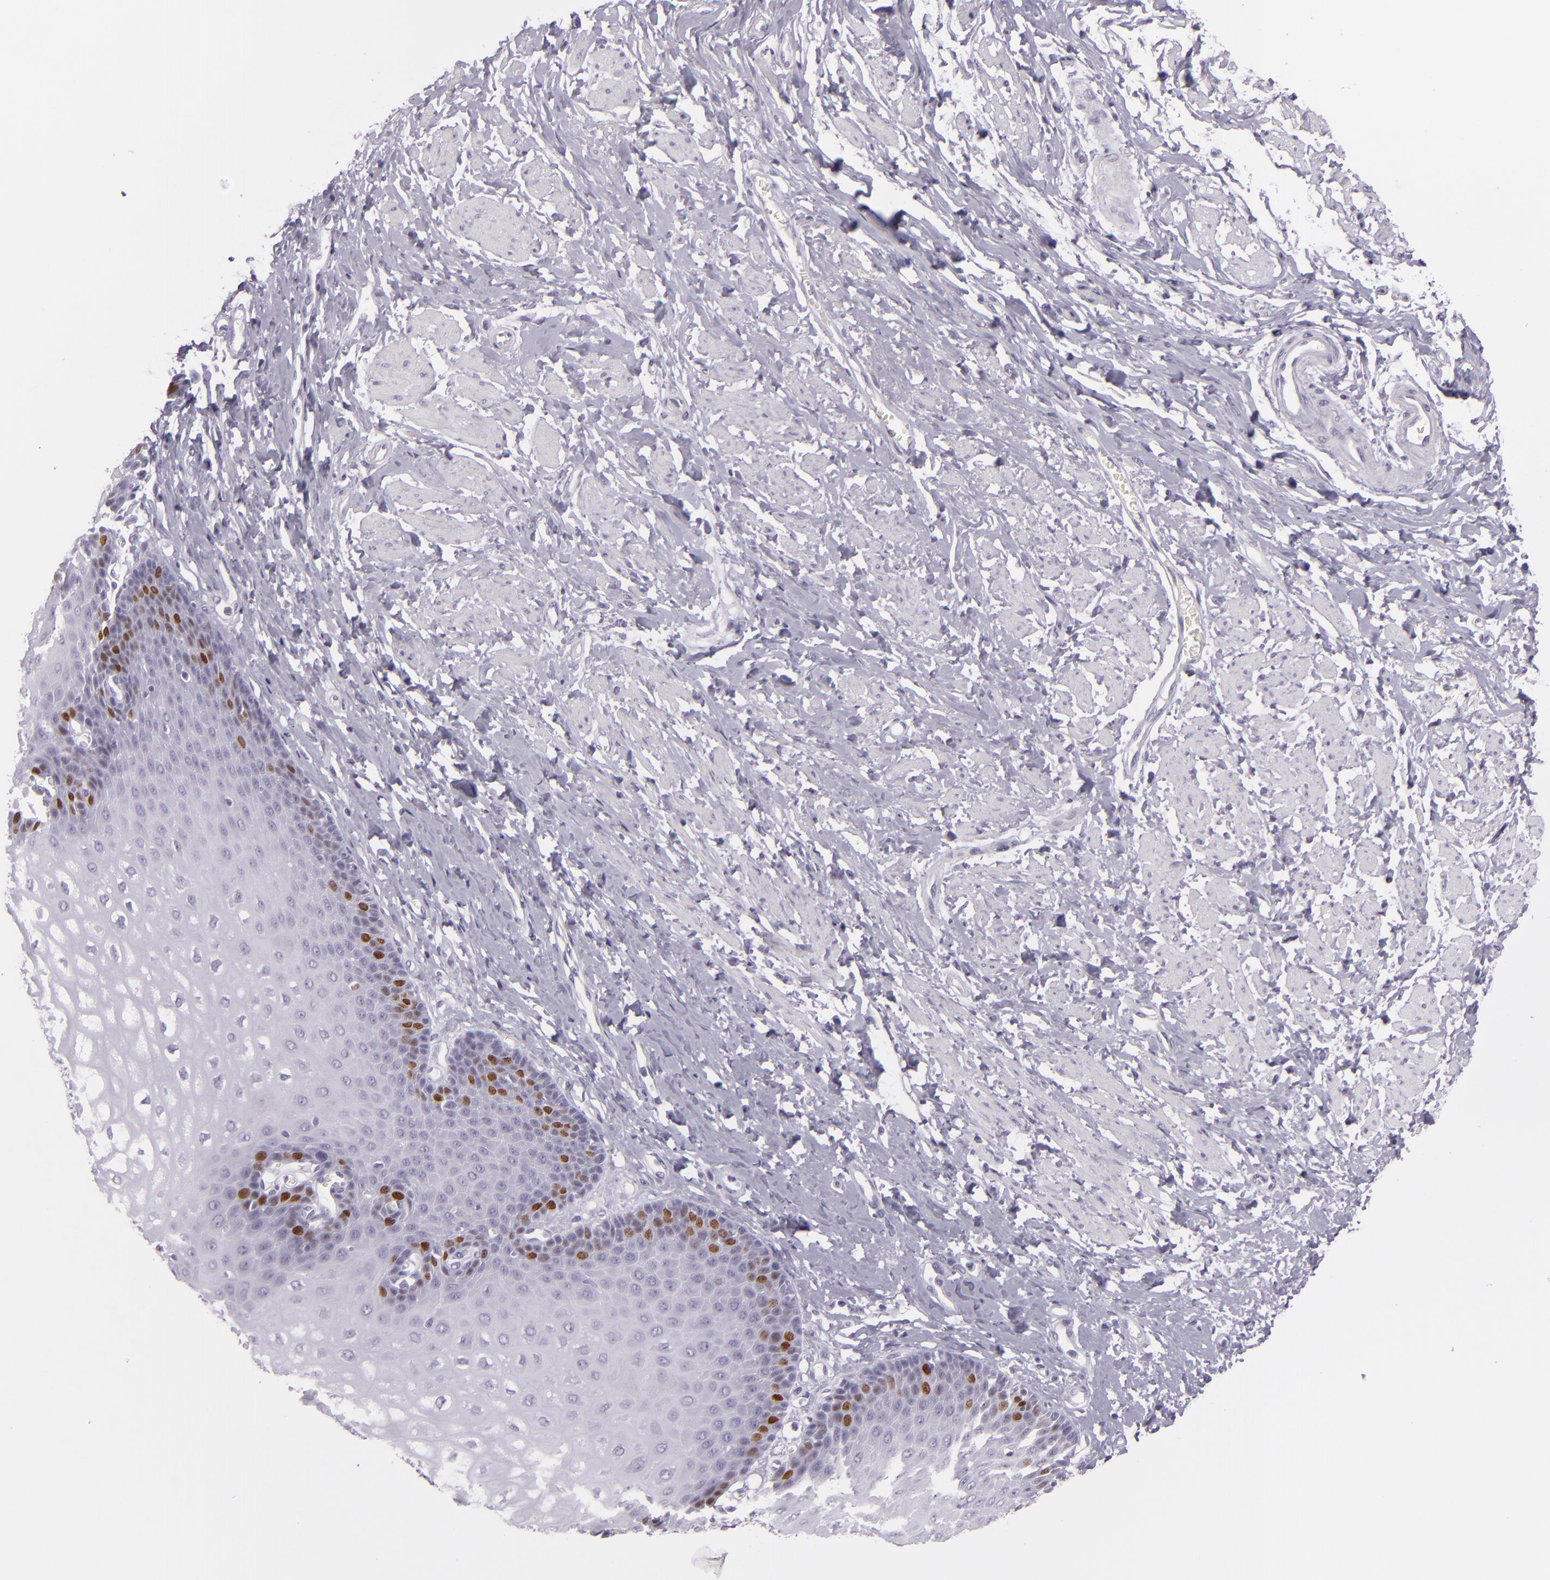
{"staining": {"intensity": "moderate", "quantity": "<25%", "location": "nuclear"}, "tissue": "esophagus", "cell_type": "Squamous epithelial cells", "image_type": "normal", "snomed": [{"axis": "morphology", "description": "Normal tissue, NOS"}, {"axis": "topography", "description": "Esophagus"}], "caption": "Moderate nuclear staining is appreciated in about <25% of squamous epithelial cells in unremarkable esophagus. Using DAB (3,3'-diaminobenzidine) (brown) and hematoxylin (blue) stains, captured at high magnification using brightfield microscopy.", "gene": "MCM3", "patient": {"sex": "male", "age": 70}}